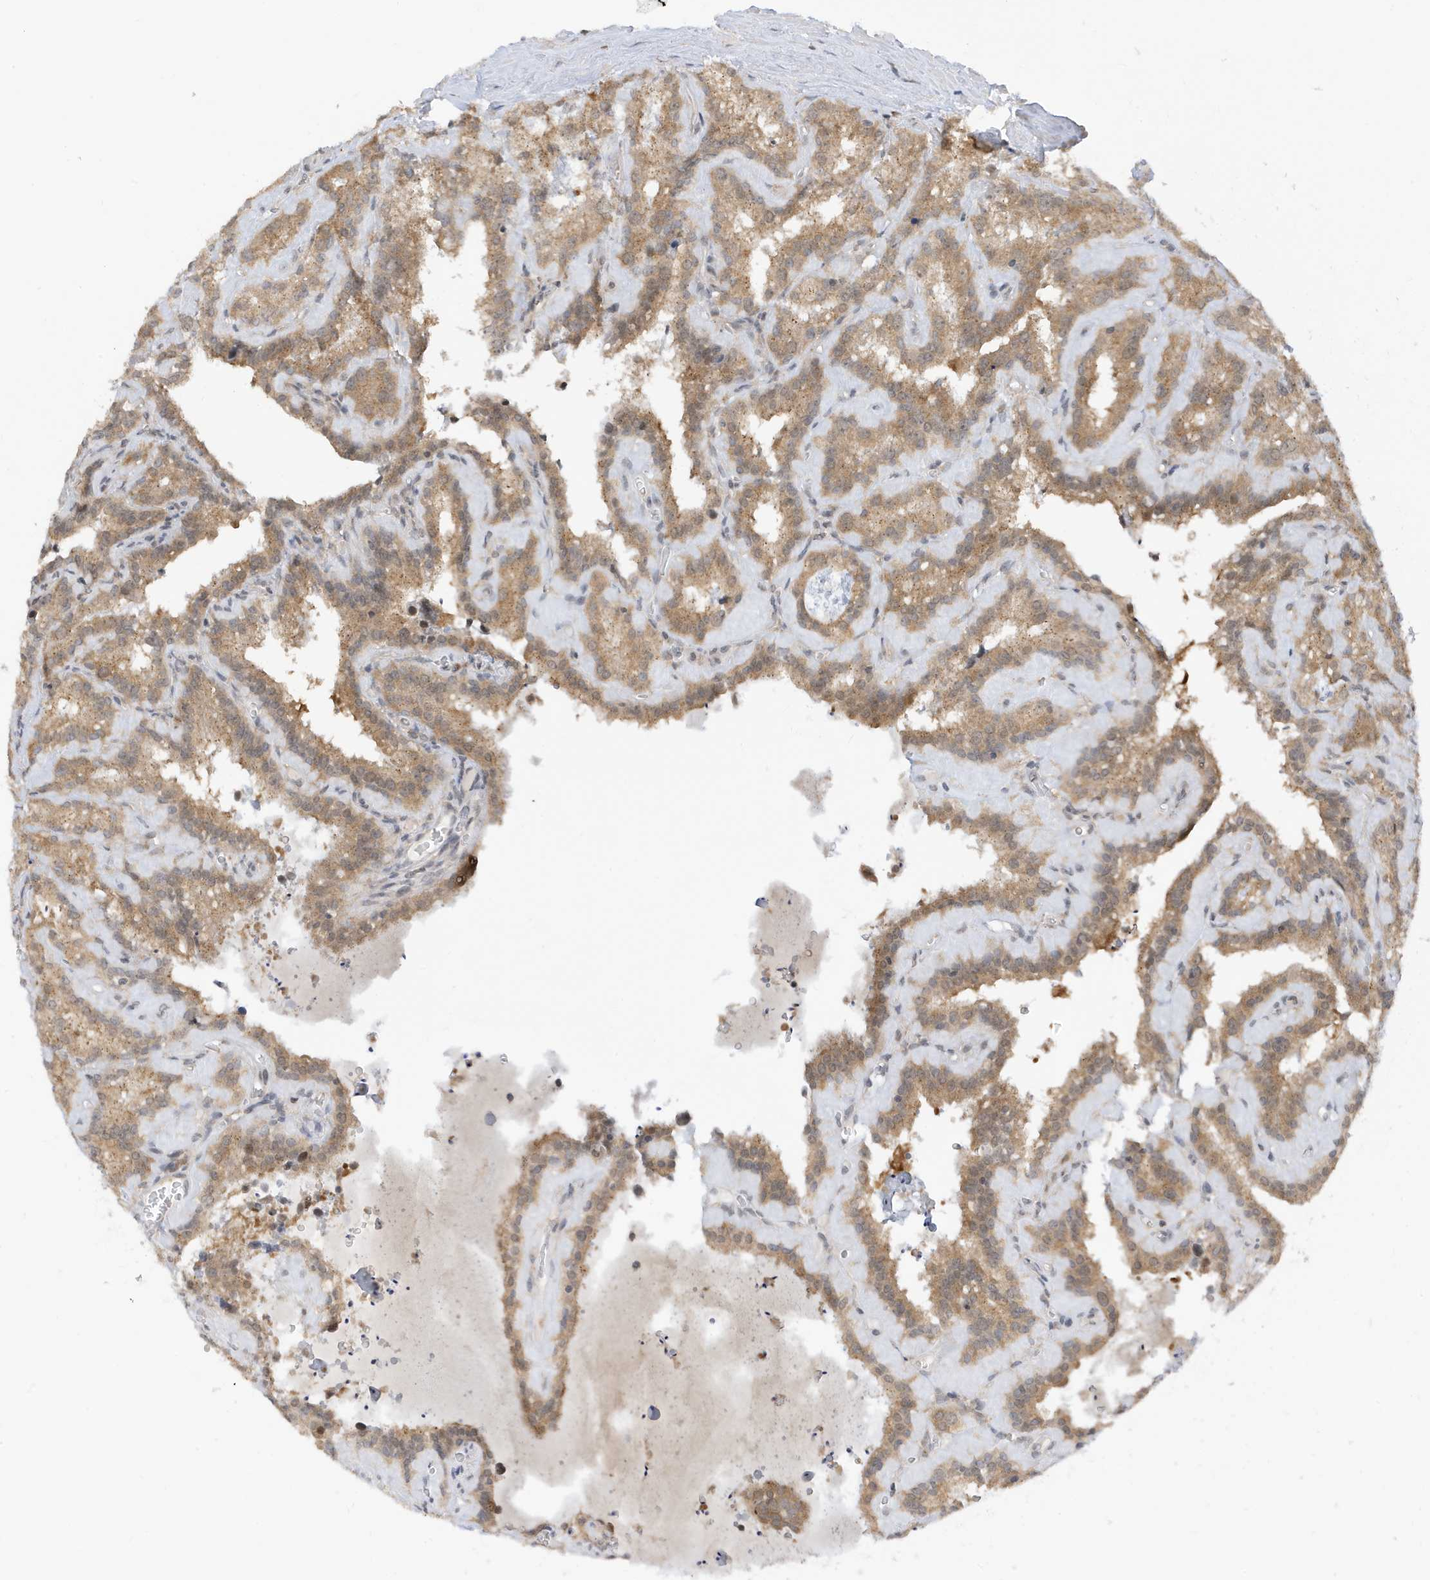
{"staining": {"intensity": "moderate", "quantity": ">75%", "location": "cytoplasmic/membranous"}, "tissue": "seminal vesicle", "cell_type": "Glandular cells", "image_type": "normal", "snomed": [{"axis": "morphology", "description": "Normal tissue, NOS"}, {"axis": "topography", "description": "Prostate"}, {"axis": "topography", "description": "Seminal veicle"}], "caption": "A high-resolution micrograph shows immunohistochemistry (IHC) staining of normal seminal vesicle, which displays moderate cytoplasmic/membranous expression in about >75% of glandular cells. (Brightfield microscopy of DAB IHC at high magnification).", "gene": "TAB3", "patient": {"sex": "male", "age": 59}}